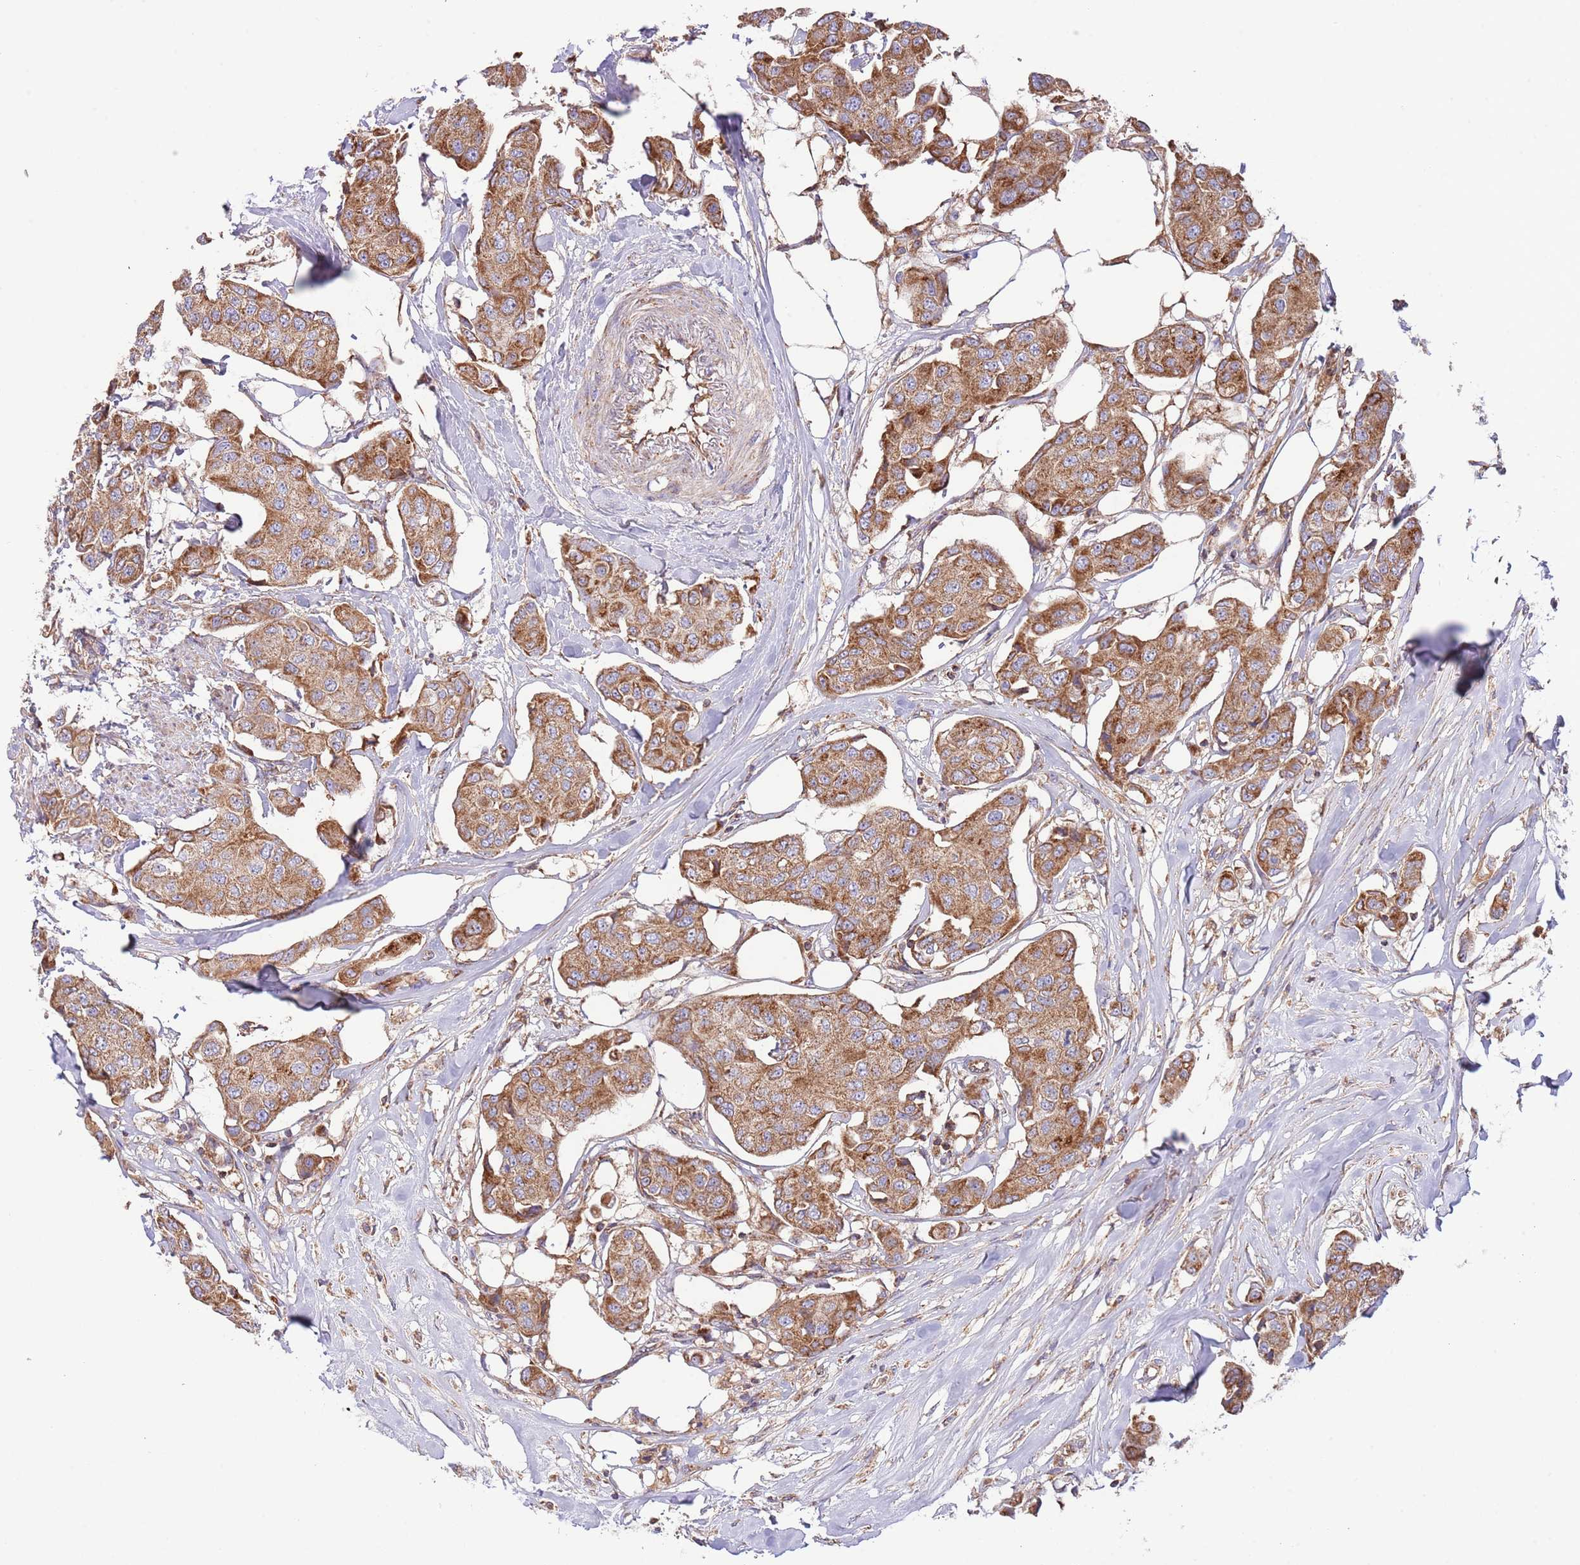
{"staining": {"intensity": "strong", "quantity": ">75%", "location": "cytoplasmic/membranous"}, "tissue": "breast cancer", "cell_type": "Tumor cells", "image_type": "cancer", "snomed": [{"axis": "morphology", "description": "Duct carcinoma"}, {"axis": "topography", "description": "Breast"}, {"axis": "topography", "description": "Lymph node"}], "caption": "Strong cytoplasmic/membranous positivity for a protein is seen in about >75% of tumor cells of breast cancer (invasive ductal carcinoma) using IHC.", "gene": "DNAJA3", "patient": {"sex": "female", "age": 80}}